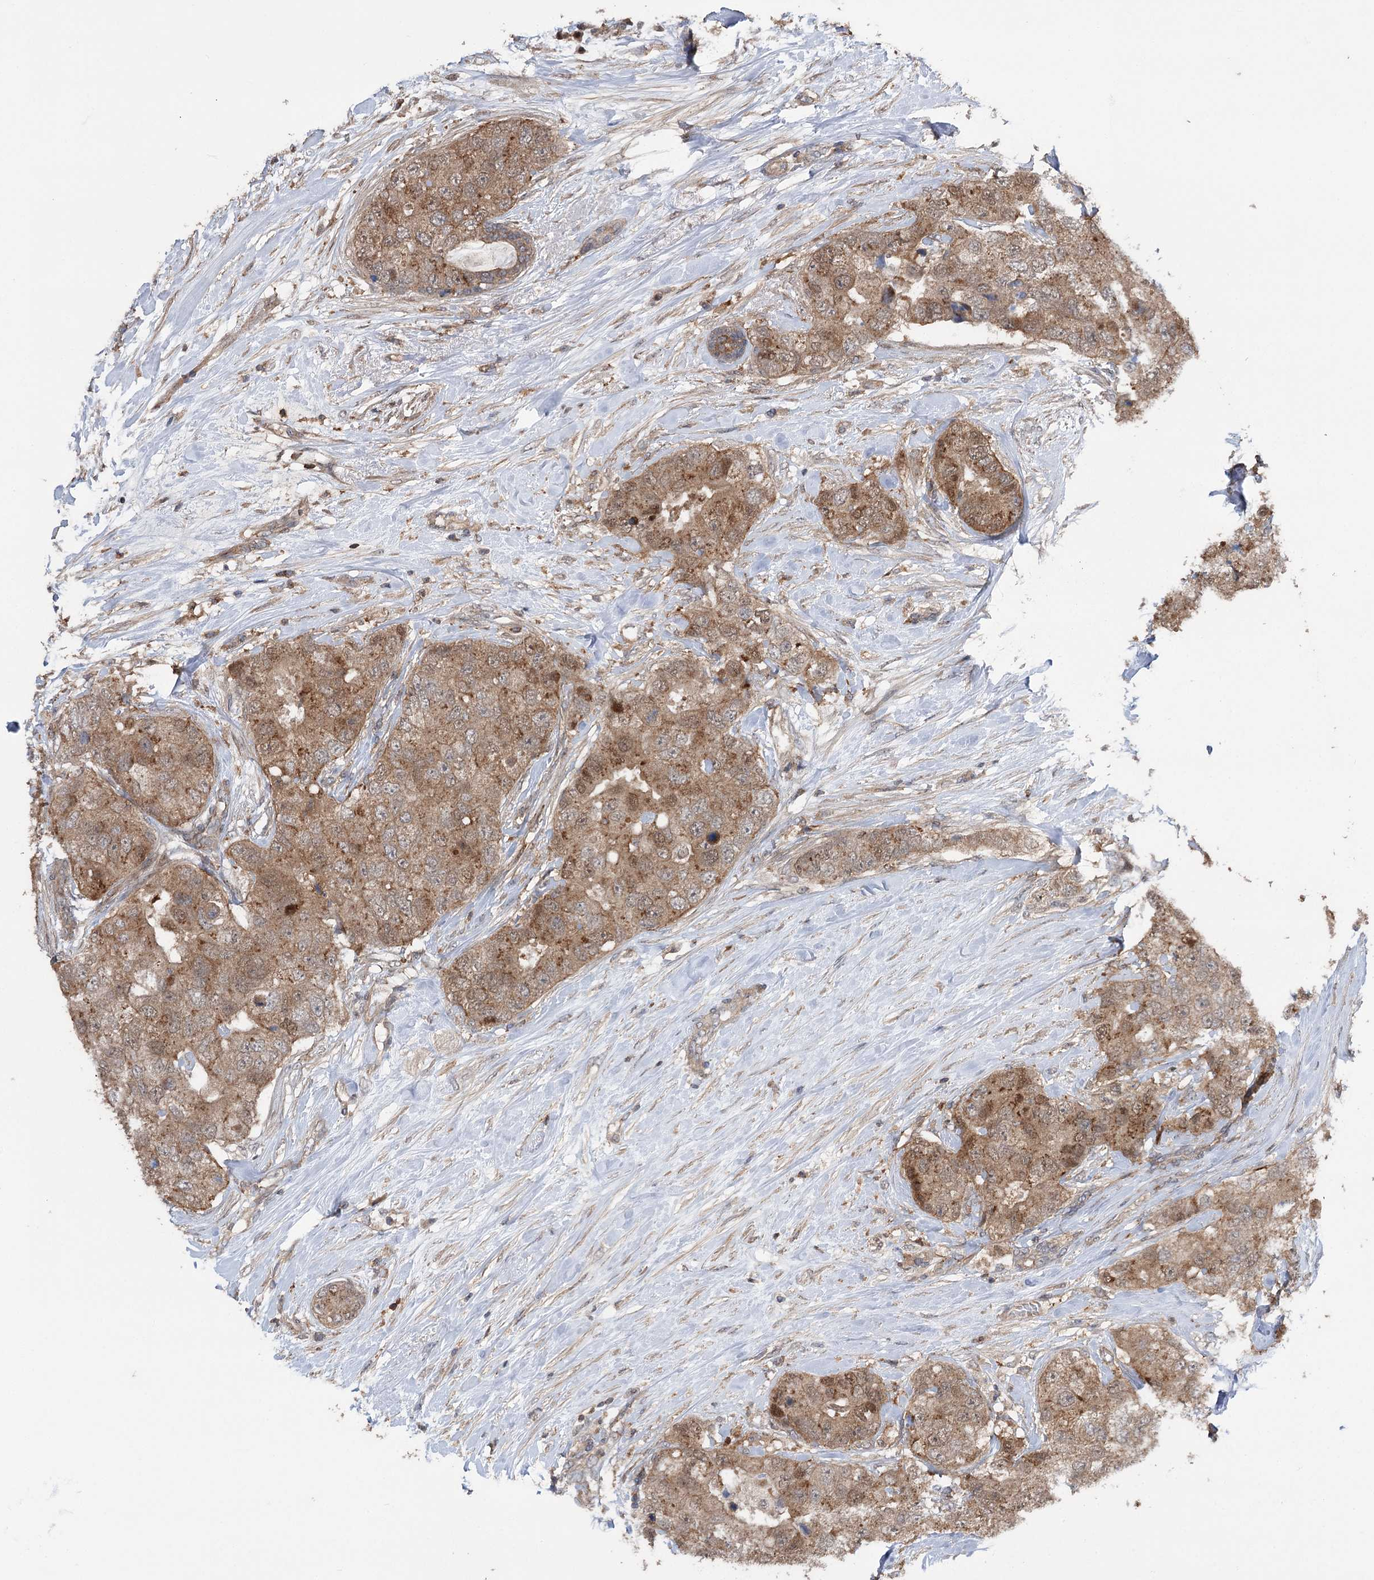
{"staining": {"intensity": "moderate", "quantity": ">75%", "location": "cytoplasmic/membranous"}, "tissue": "breast cancer", "cell_type": "Tumor cells", "image_type": "cancer", "snomed": [{"axis": "morphology", "description": "Duct carcinoma"}, {"axis": "topography", "description": "Breast"}], "caption": "Breast cancer tissue displays moderate cytoplasmic/membranous positivity in approximately >75% of tumor cells", "gene": "STX6", "patient": {"sex": "female", "age": 62}}